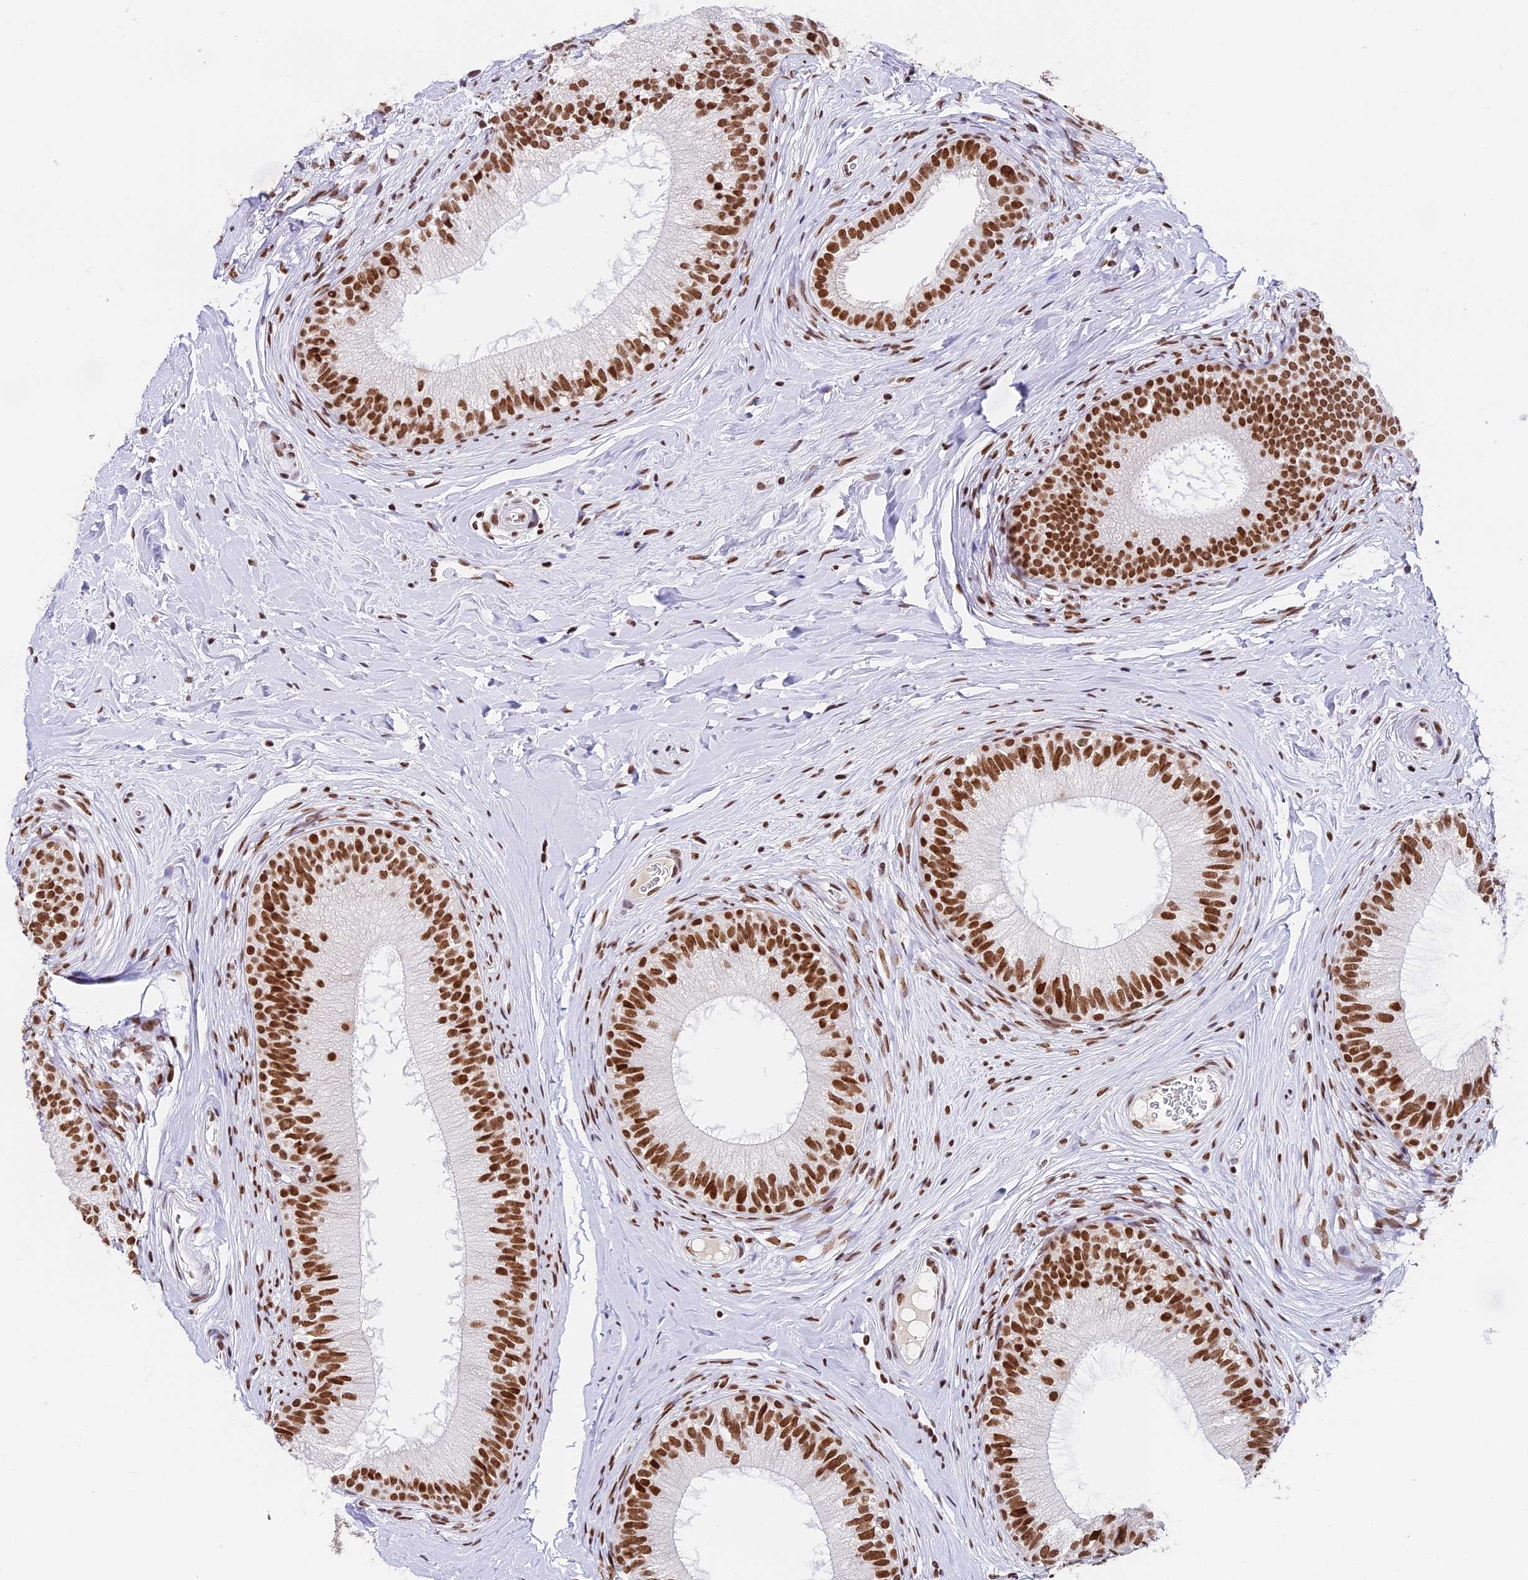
{"staining": {"intensity": "strong", "quantity": ">75%", "location": "nuclear"}, "tissue": "epididymis", "cell_type": "Glandular cells", "image_type": "normal", "snomed": [{"axis": "morphology", "description": "Normal tissue, NOS"}, {"axis": "topography", "description": "Epididymis"}], "caption": "This histopathology image demonstrates immunohistochemistry (IHC) staining of benign human epididymis, with high strong nuclear positivity in about >75% of glandular cells.", "gene": "SBNO1", "patient": {"sex": "male", "age": 33}}